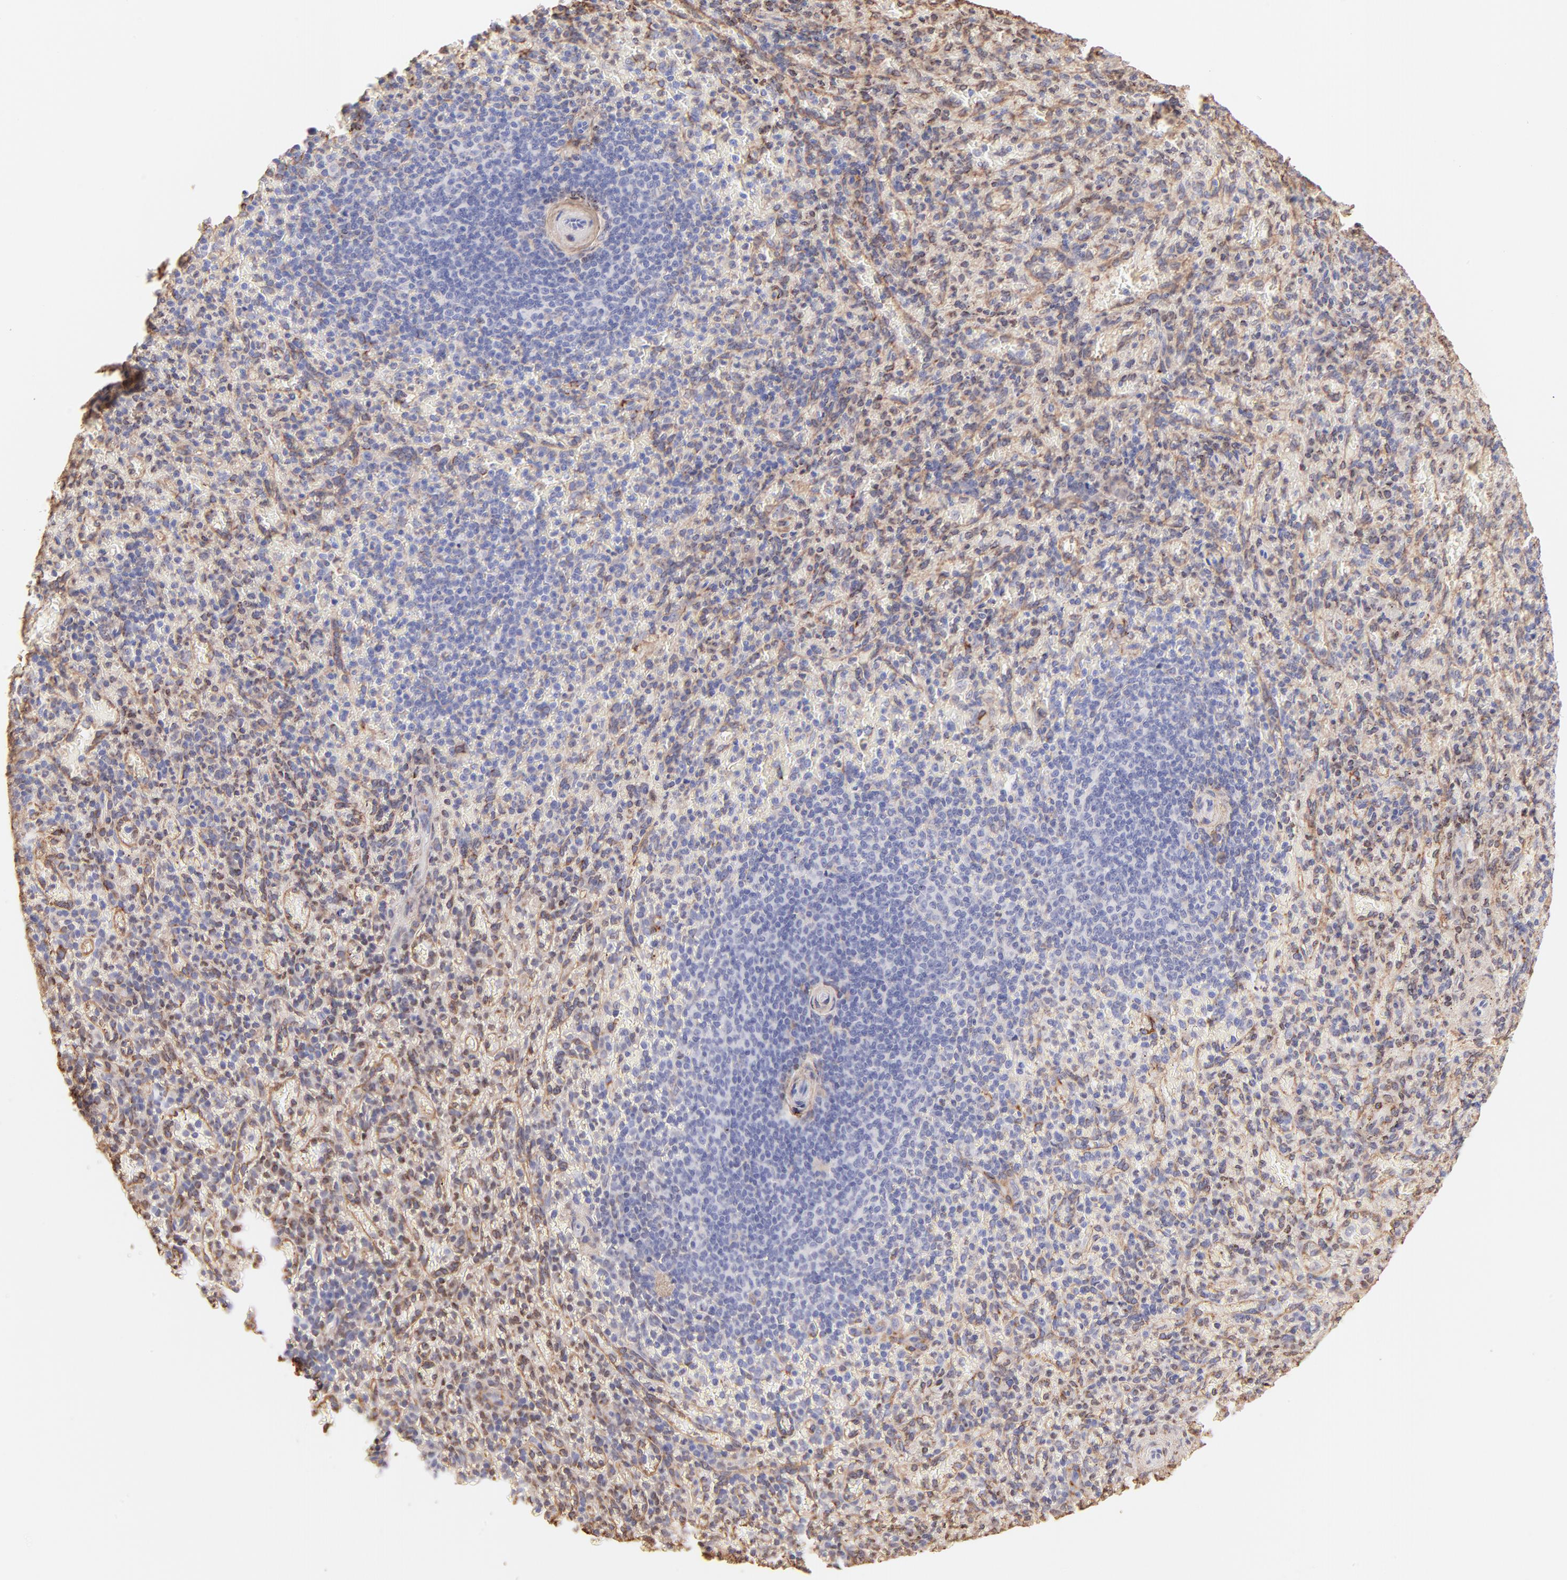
{"staining": {"intensity": "weak", "quantity": "25%-75%", "location": "cytoplasmic/membranous"}, "tissue": "spleen", "cell_type": "Cells in red pulp", "image_type": "normal", "snomed": [{"axis": "morphology", "description": "Normal tissue, NOS"}, {"axis": "topography", "description": "Spleen"}], "caption": "Normal spleen exhibits weak cytoplasmic/membranous positivity in about 25%-75% of cells in red pulp, visualized by immunohistochemistry. (IHC, brightfield microscopy, high magnification).", "gene": "BGN", "patient": {"sex": "female", "age": 43}}